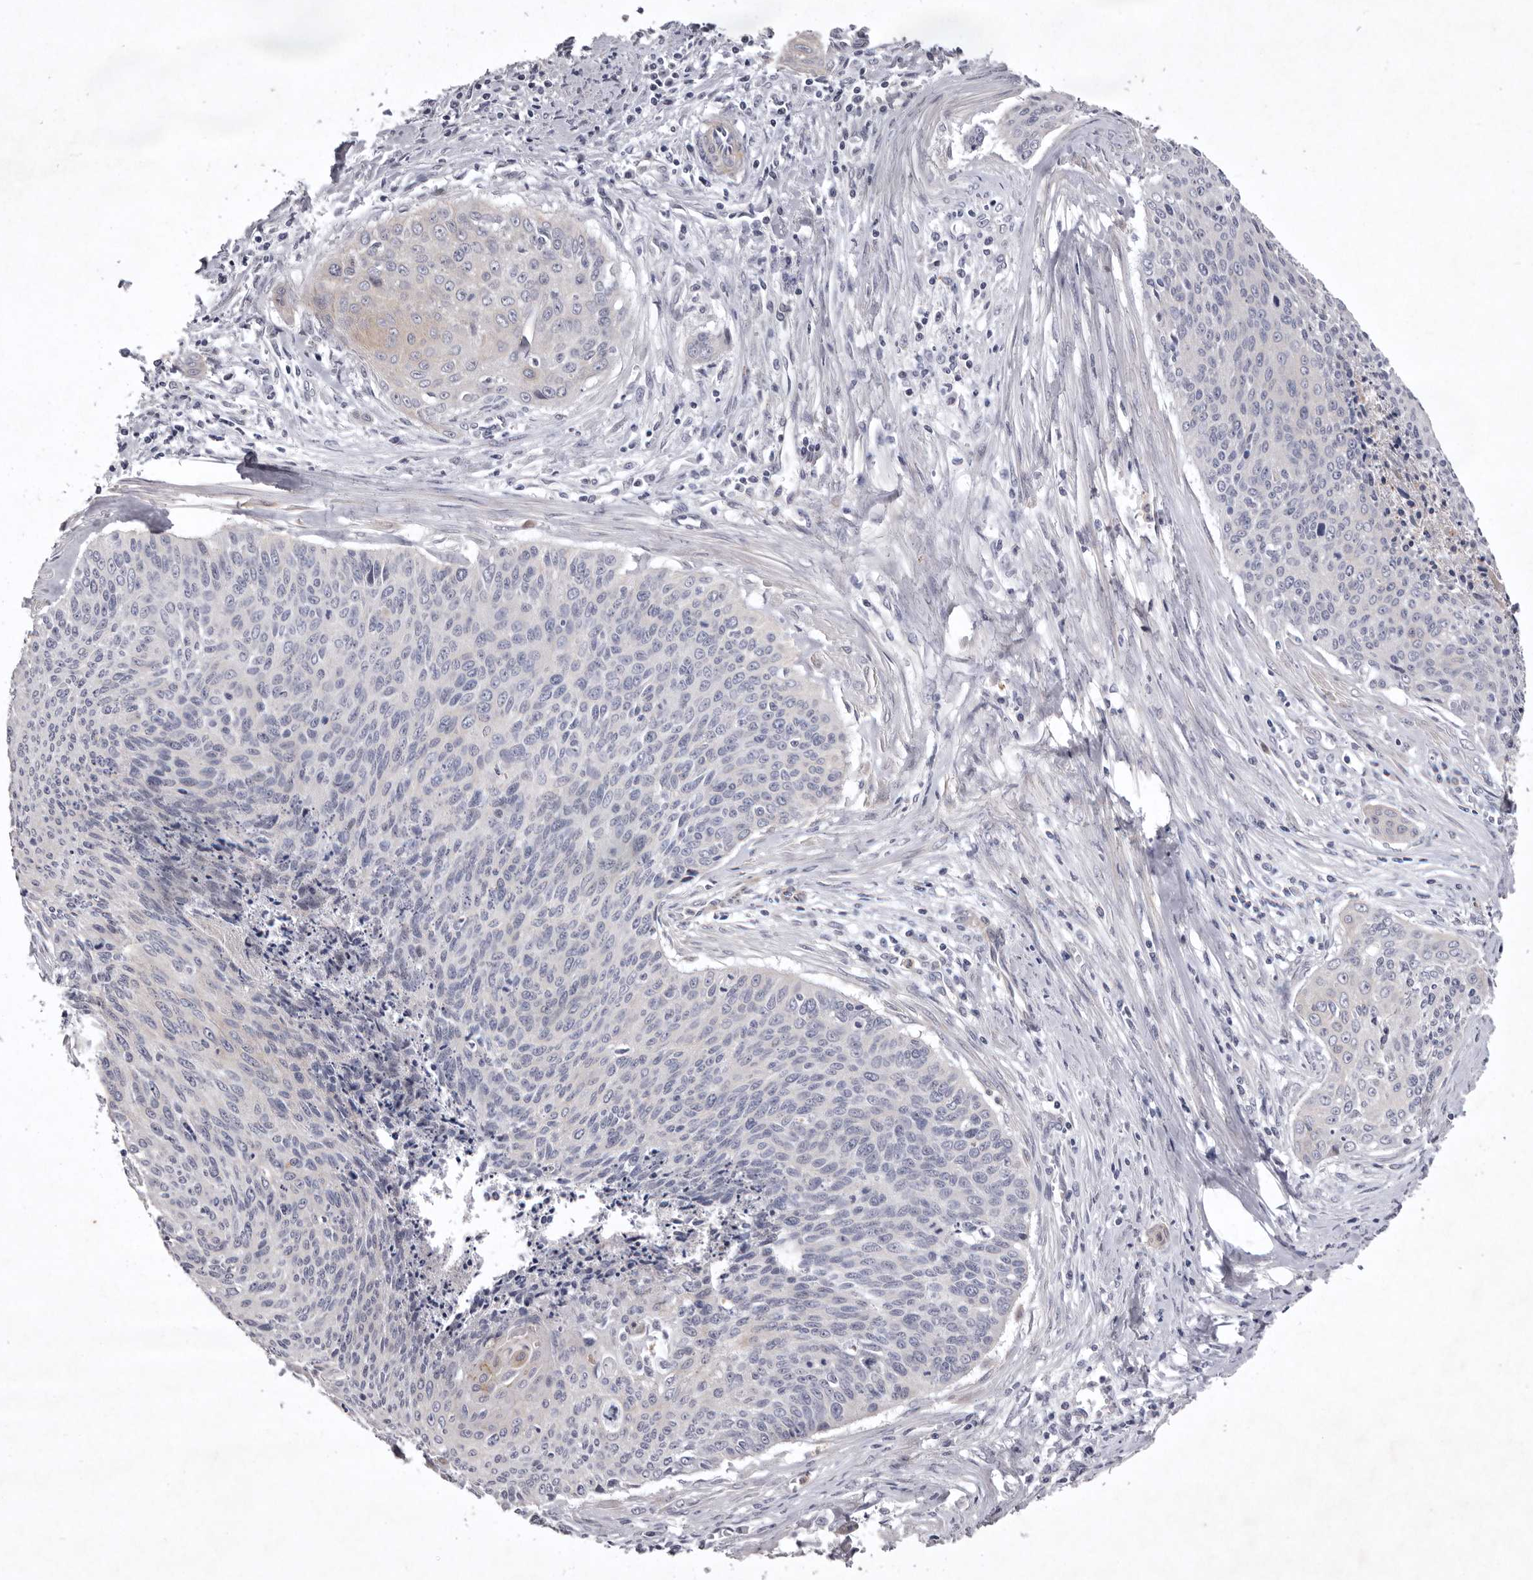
{"staining": {"intensity": "negative", "quantity": "none", "location": "none"}, "tissue": "cervical cancer", "cell_type": "Tumor cells", "image_type": "cancer", "snomed": [{"axis": "morphology", "description": "Squamous cell carcinoma, NOS"}, {"axis": "topography", "description": "Cervix"}], "caption": "DAB immunohistochemical staining of human cervical squamous cell carcinoma reveals no significant positivity in tumor cells.", "gene": "NKAIN4", "patient": {"sex": "female", "age": 55}}